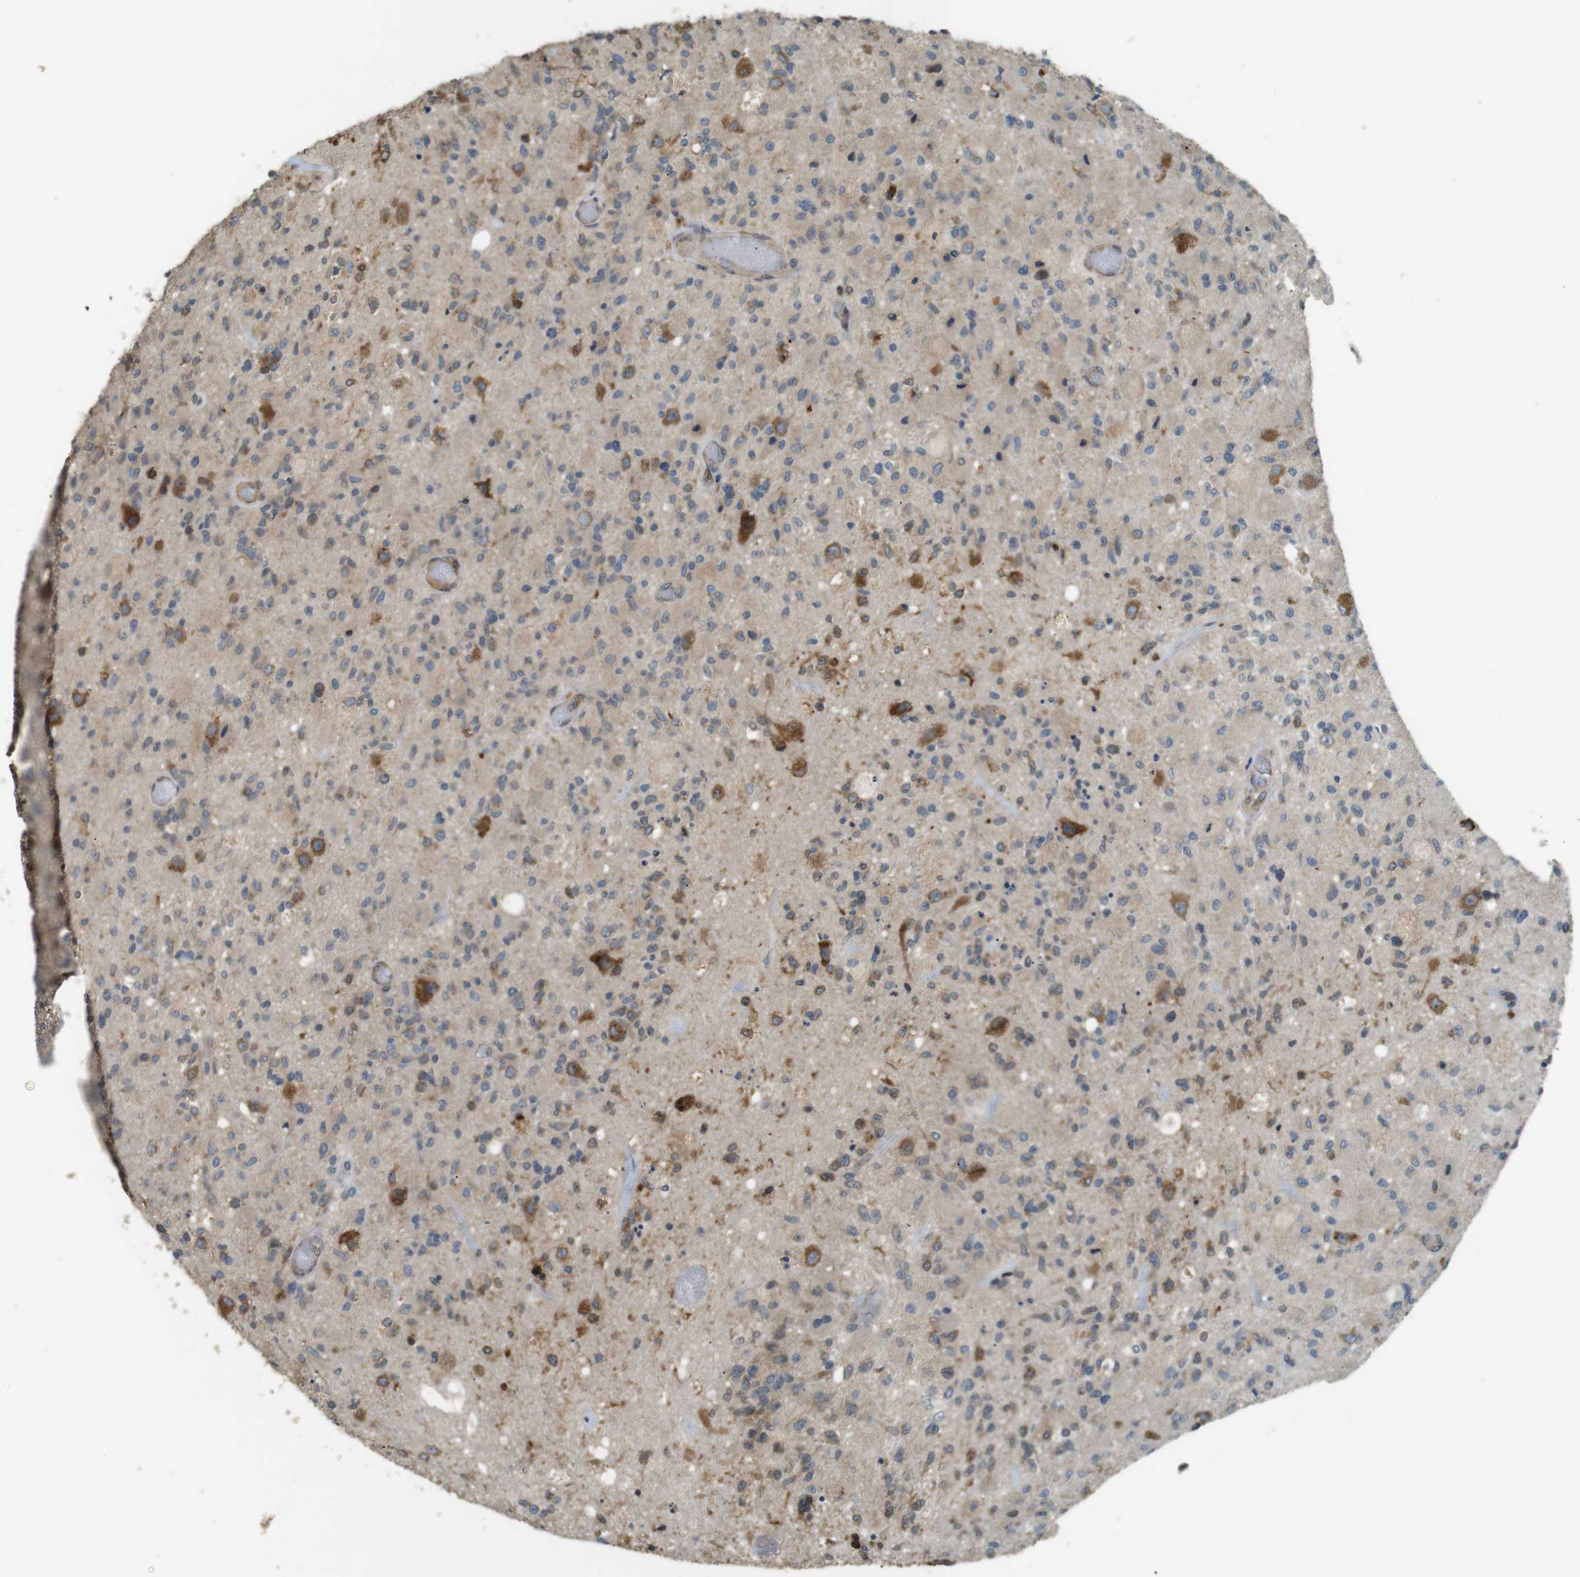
{"staining": {"intensity": "moderate", "quantity": "25%-75%", "location": "cytoplasmic/membranous"}, "tissue": "glioma", "cell_type": "Tumor cells", "image_type": "cancer", "snomed": [{"axis": "morphology", "description": "Normal tissue, NOS"}, {"axis": "morphology", "description": "Glioma, malignant, High grade"}, {"axis": "topography", "description": "Cerebral cortex"}], "caption": "Malignant glioma (high-grade) tissue shows moderate cytoplasmic/membranous staining in about 25%-75% of tumor cells", "gene": "TMED4", "patient": {"sex": "male", "age": 77}}